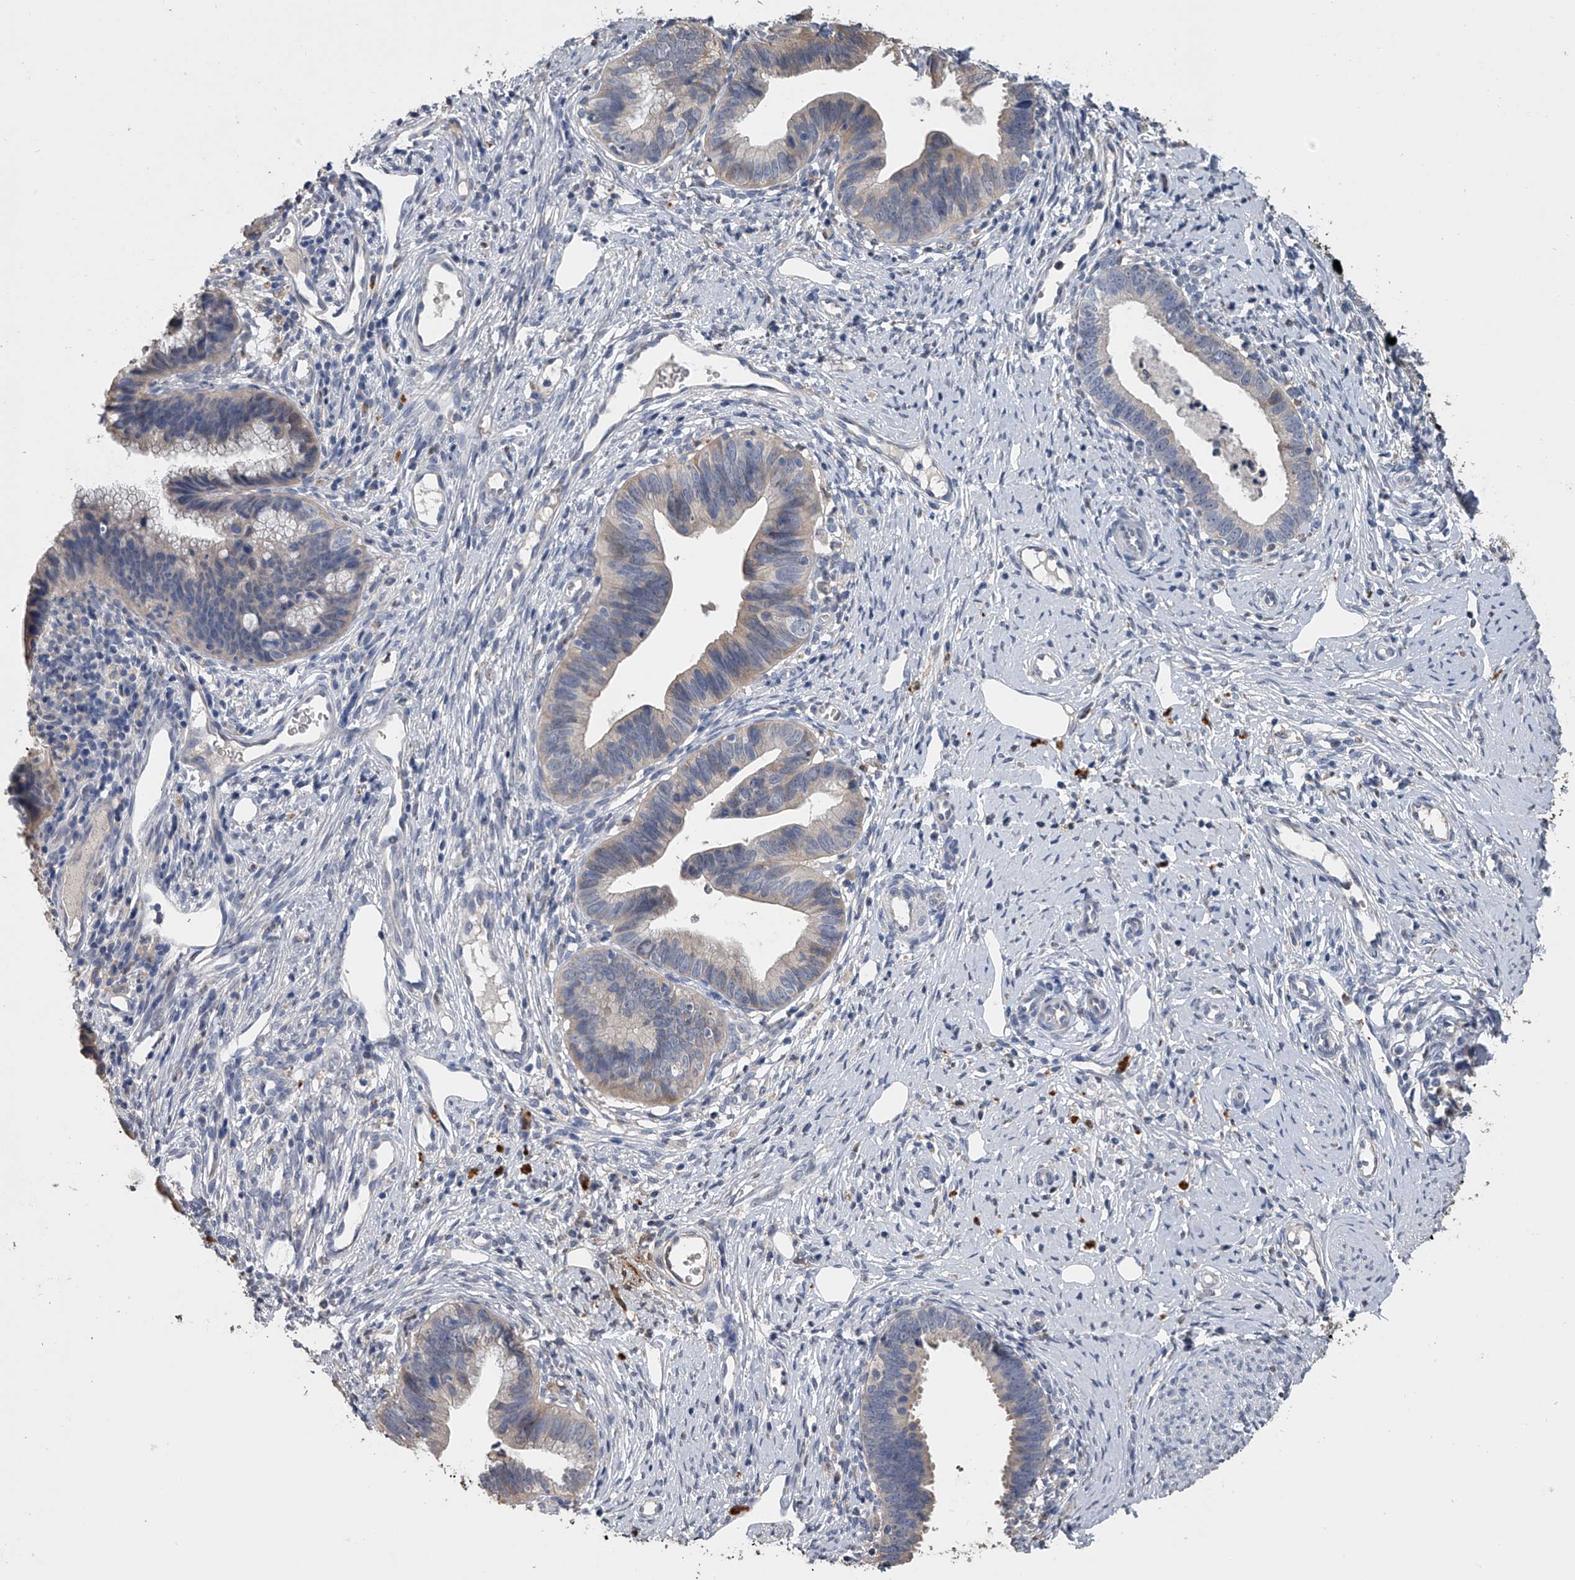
{"staining": {"intensity": "weak", "quantity": "<25%", "location": "cytoplasmic/membranous"}, "tissue": "cervical cancer", "cell_type": "Tumor cells", "image_type": "cancer", "snomed": [{"axis": "morphology", "description": "Adenocarcinoma, NOS"}, {"axis": "topography", "description": "Cervix"}], "caption": "A micrograph of cervical cancer (adenocarcinoma) stained for a protein shows no brown staining in tumor cells.", "gene": "DOCK9", "patient": {"sex": "female", "age": 36}}